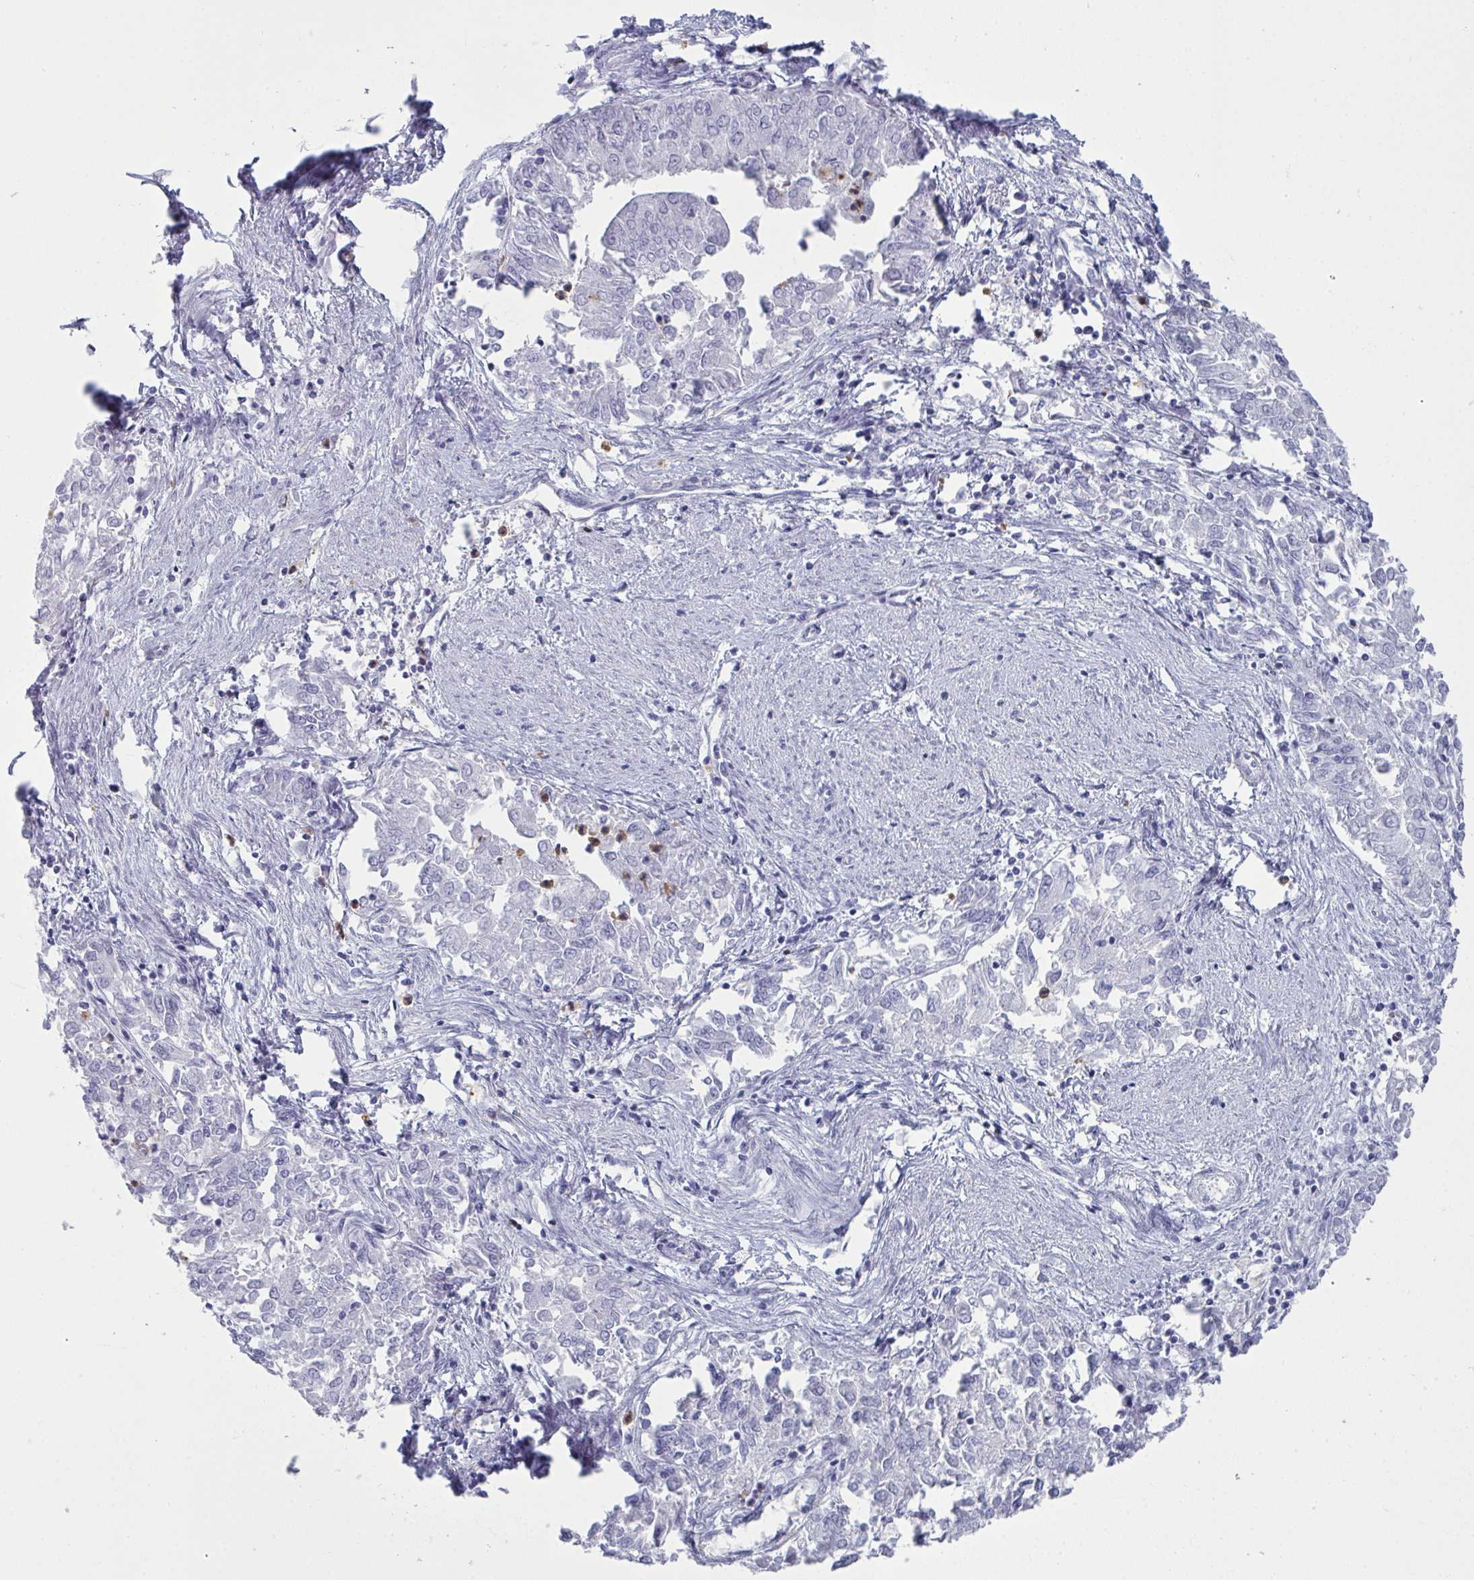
{"staining": {"intensity": "negative", "quantity": "none", "location": "none"}, "tissue": "endometrial cancer", "cell_type": "Tumor cells", "image_type": "cancer", "snomed": [{"axis": "morphology", "description": "Adenocarcinoma, NOS"}, {"axis": "topography", "description": "Endometrium"}], "caption": "Tumor cells show no significant expression in endometrial adenocarcinoma.", "gene": "SERPINB10", "patient": {"sex": "female", "age": 57}}